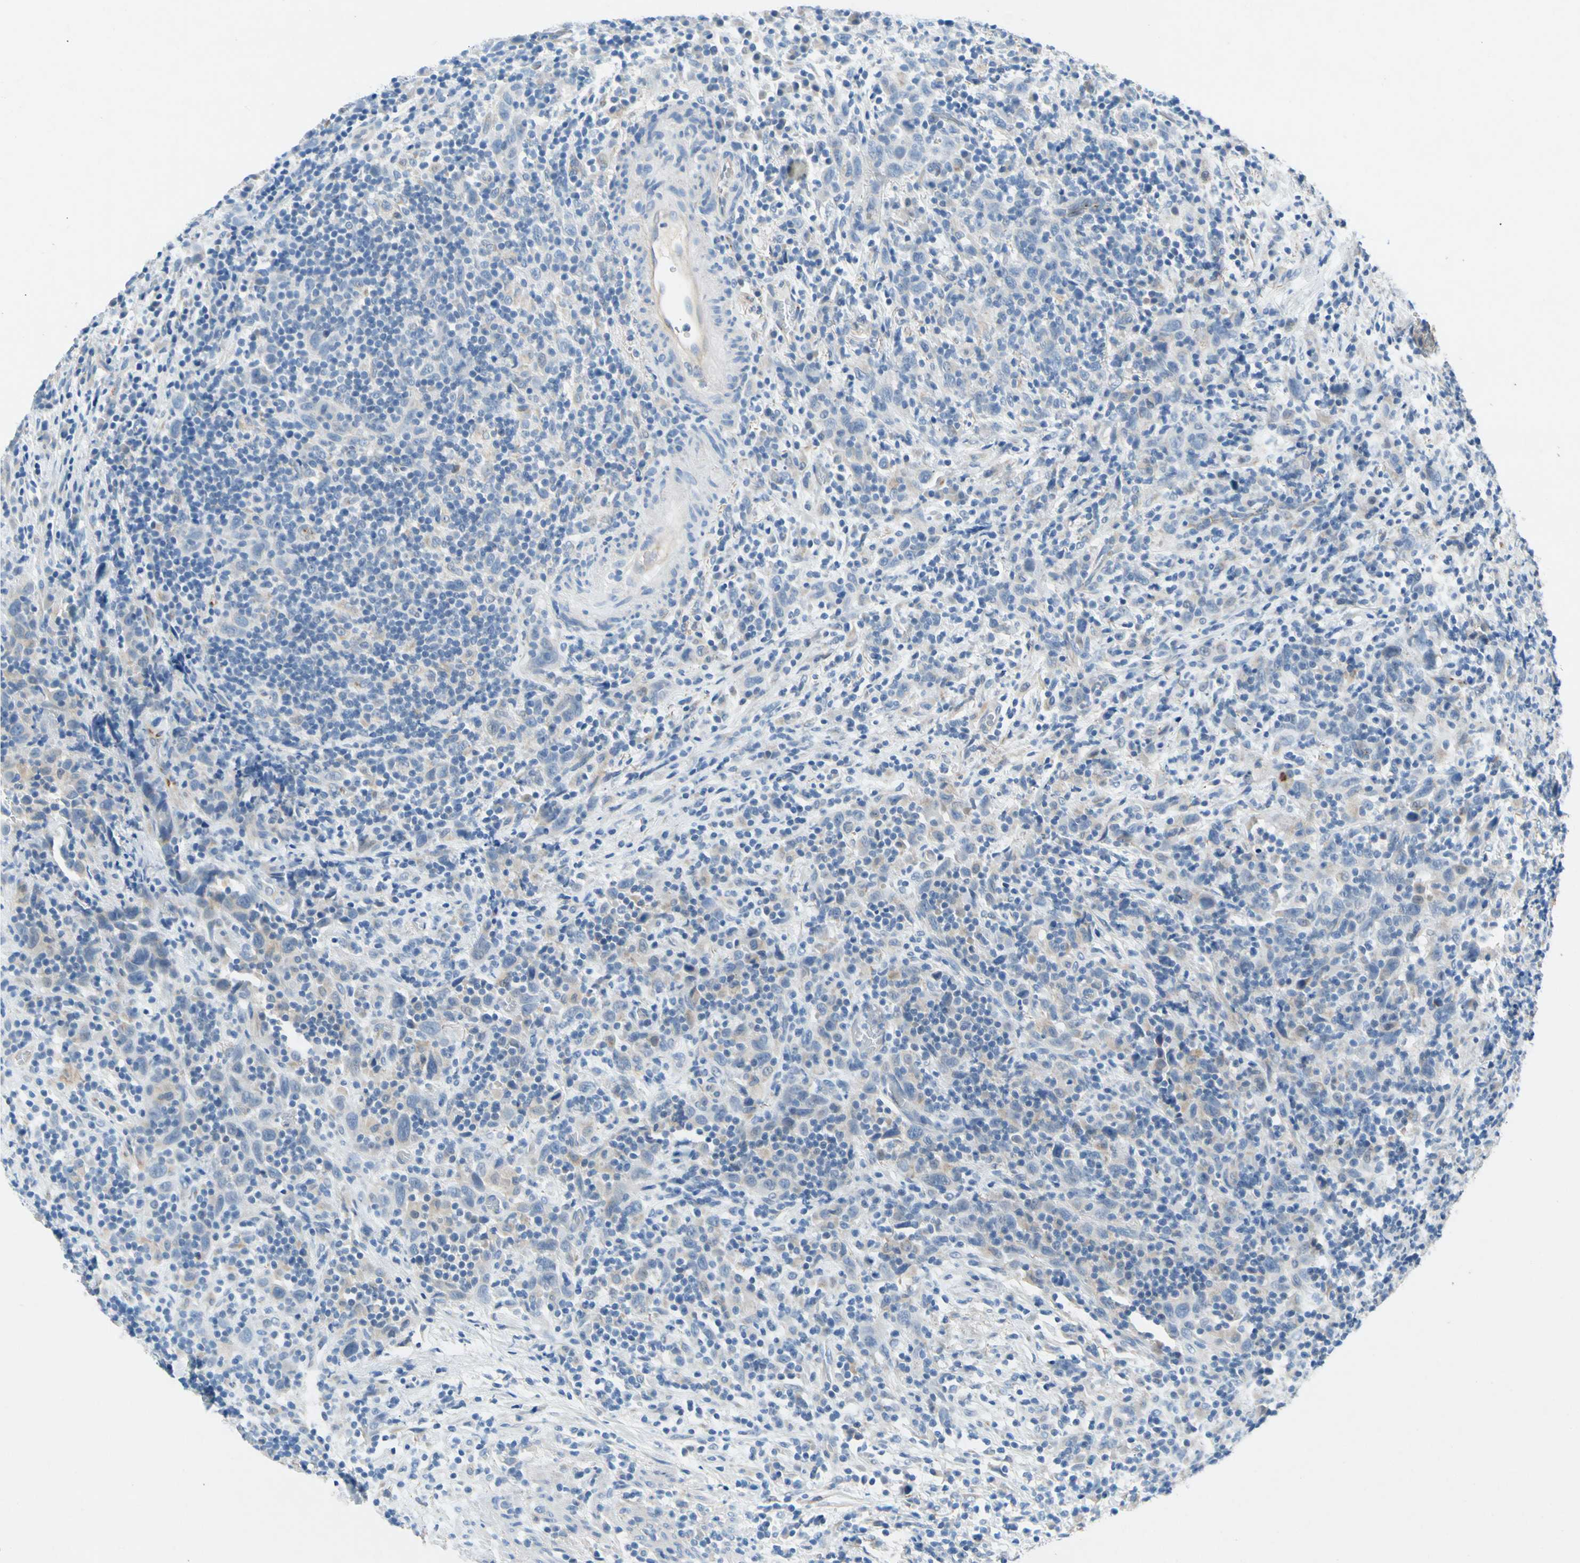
{"staining": {"intensity": "weak", "quantity": "<25%", "location": "cytoplasmic/membranous"}, "tissue": "urothelial cancer", "cell_type": "Tumor cells", "image_type": "cancer", "snomed": [{"axis": "morphology", "description": "Urothelial carcinoma, High grade"}, {"axis": "topography", "description": "Urinary bladder"}], "caption": "Urothelial carcinoma (high-grade) stained for a protein using immunohistochemistry shows no expression tumor cells.", "gene": "GASK1B", "patient": {"sex": "male", "age": 61}}